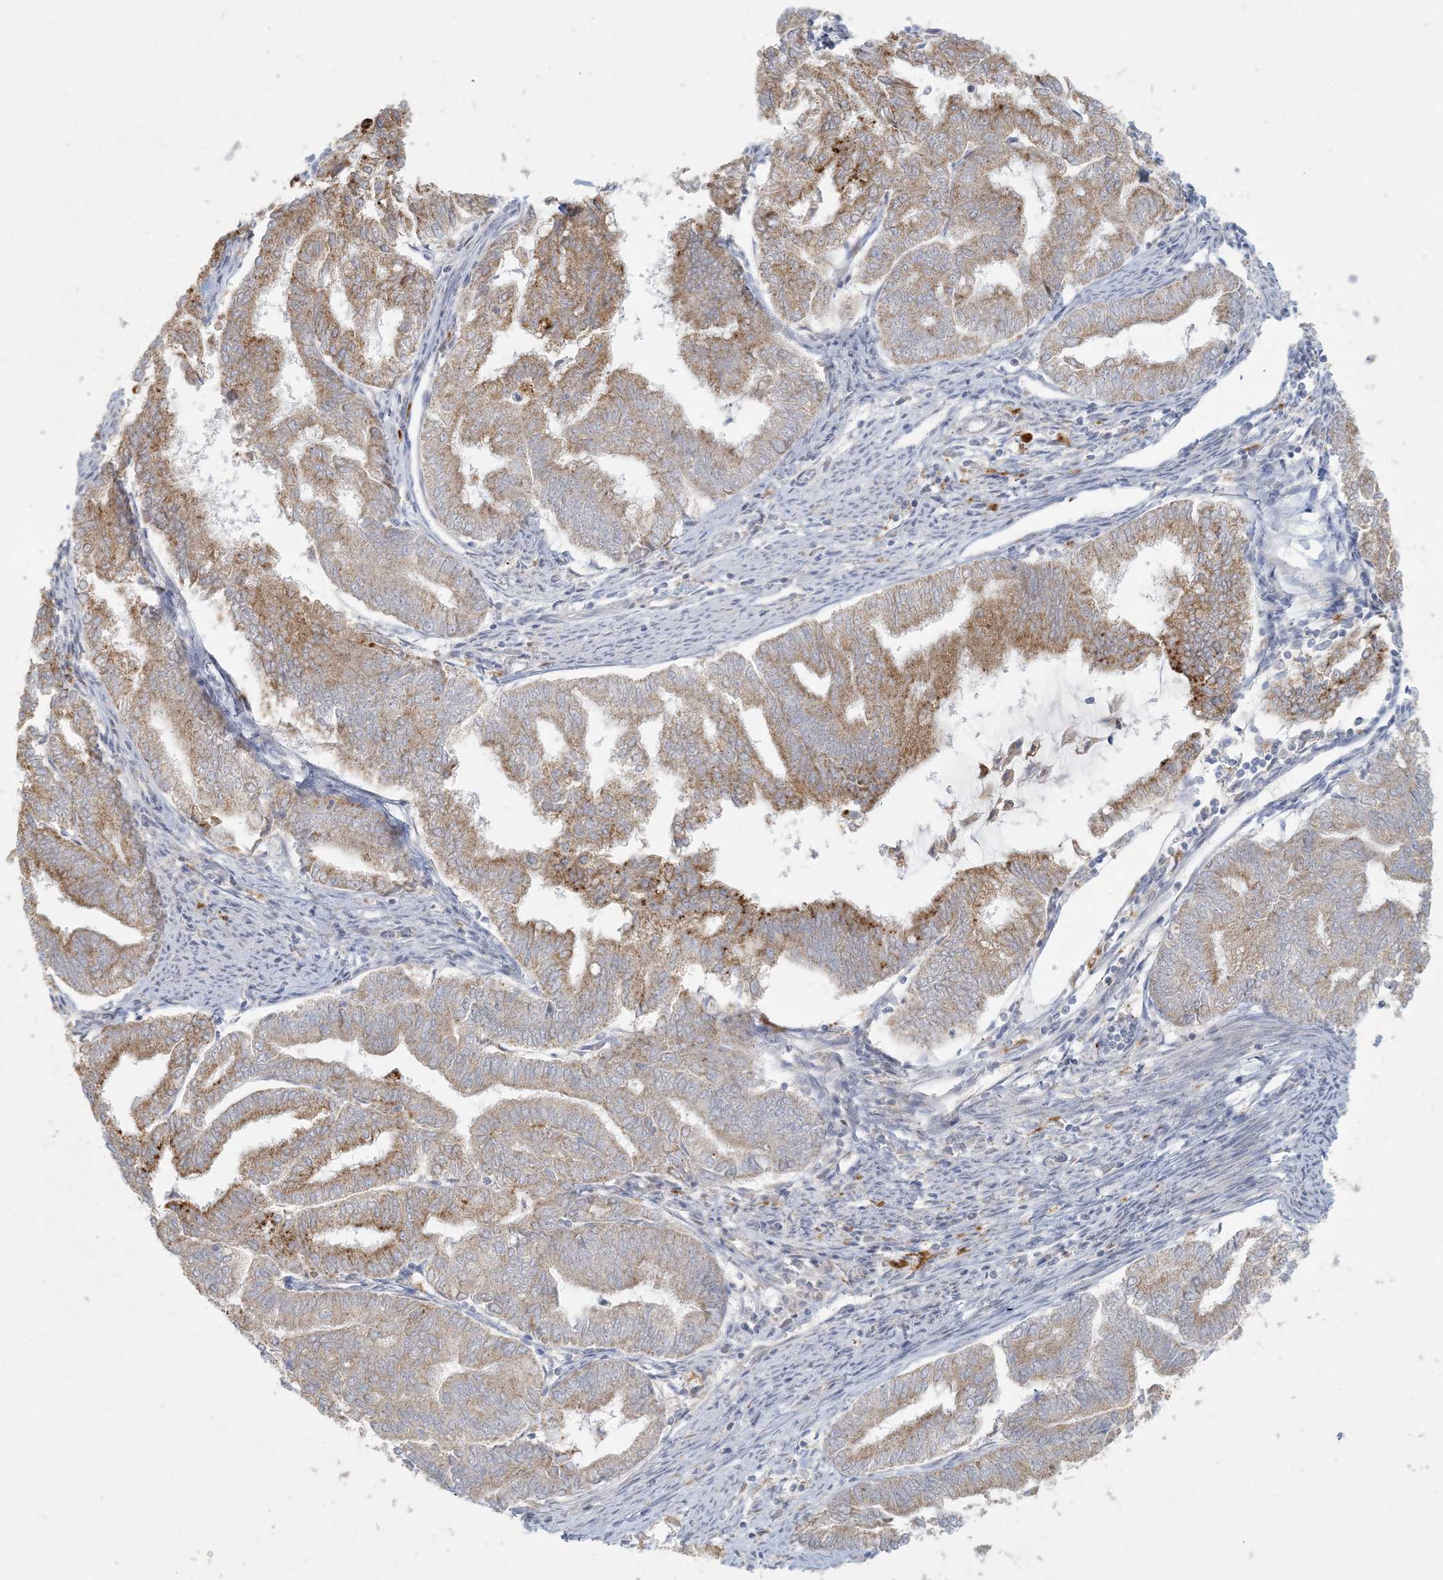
{"staining": {"intensity": "moderate", "quantity": ">75%", "location": "cytoplasmic/membranous"}, "tissue": "endometrial cancer", "cell_type": "Tumor cells", "image_type": "cancer", "snomed": [{"axis": "morphology", "description": "Adenocarcinoma, NOS"}, {"axis": "topography", "description": "Endometrium"}], "caption": "A medium amount of moderate cytoplasmic/membranous positivity is present in approximately >75% of tumor cells in endometrial cancer (adenocarcinoma) tissue.", "gene": "MCAT", "patient": {"sex": "female", "age": 79}}